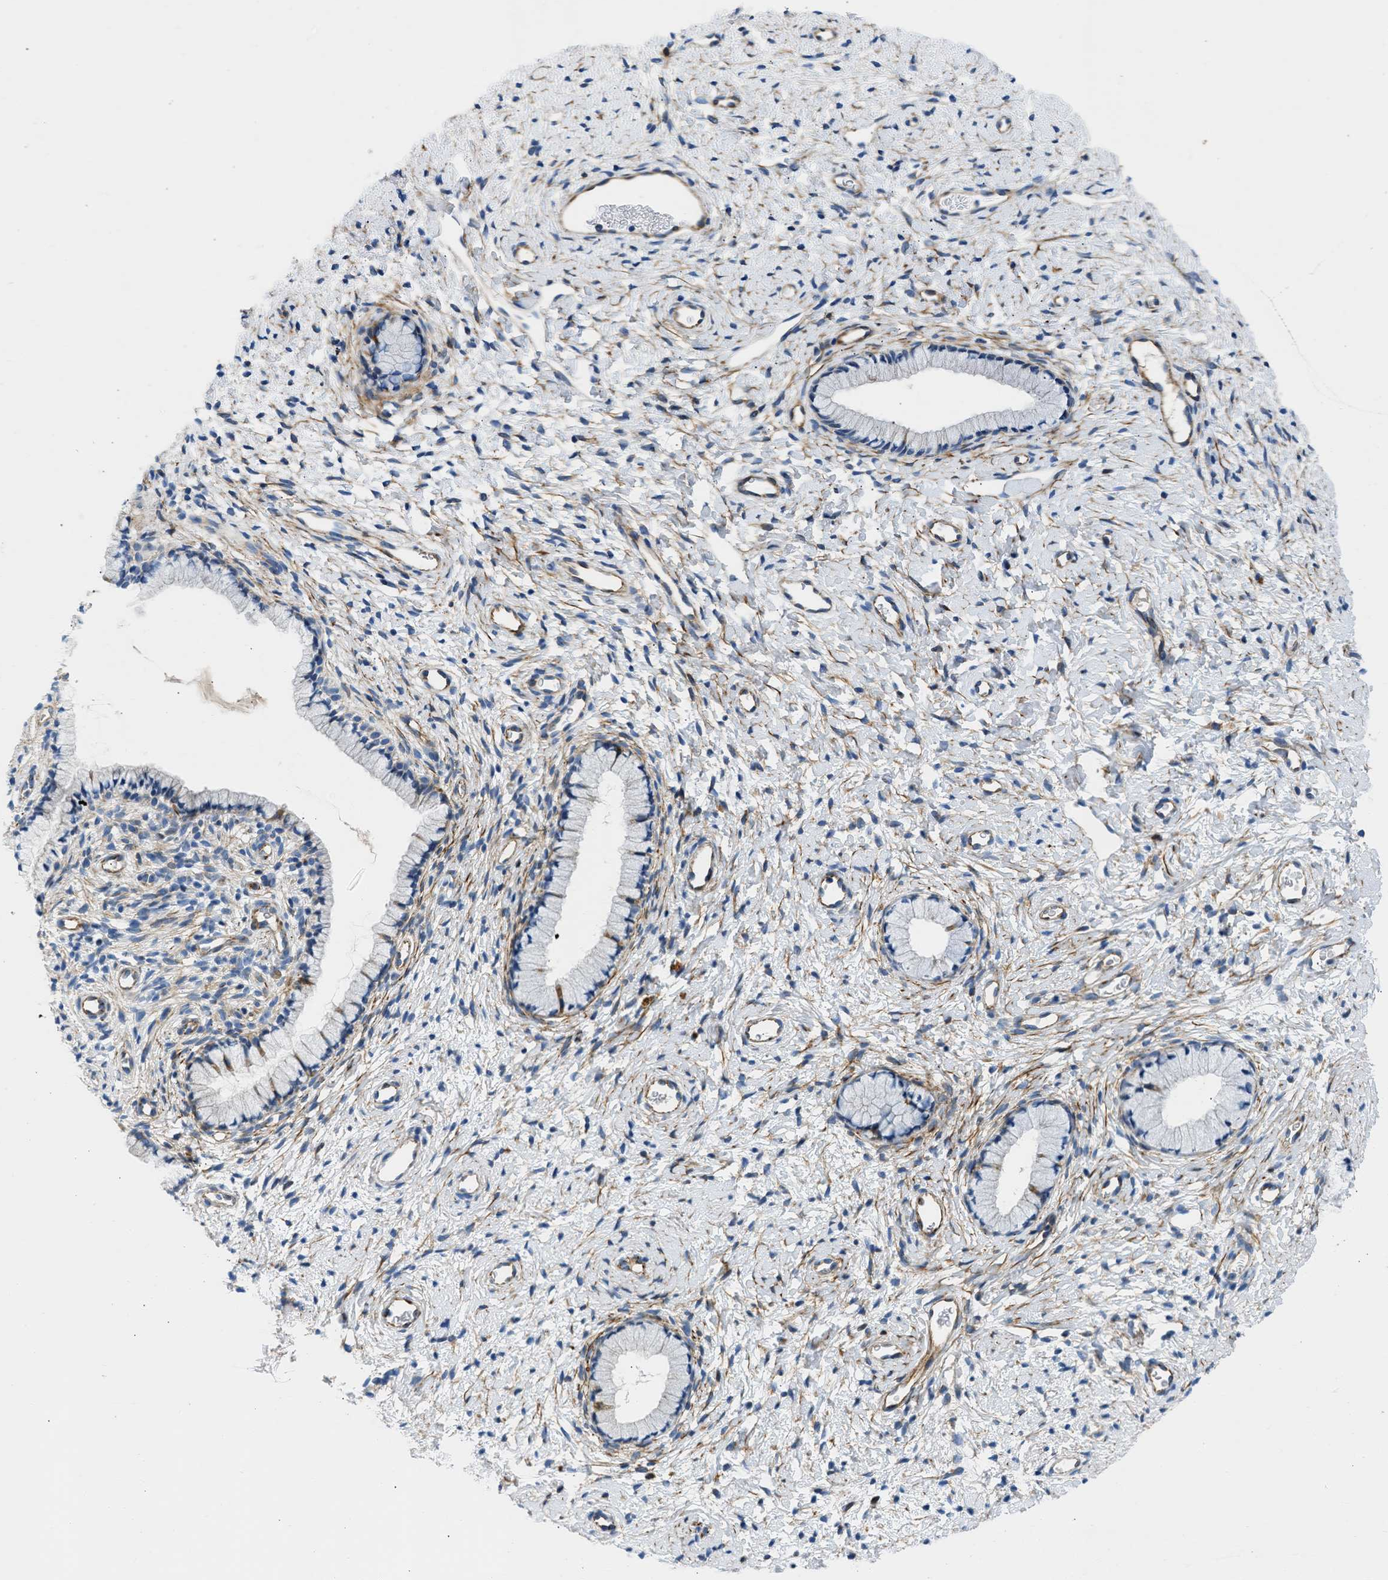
{"staining": {"intensity": "weak", "quantity": "<25%", "location": "cytoplasmic/membranous"}, "tissue": "cervix", "cell_type": "Glandular cells", "image_type": "normal", "snomed": [{"axis": "morphology", "description": "Normal tissue, NOS"}, {"axis": "topography", "description": "Cervix"}], "caption": "Cervix stained for a protein using IHC displays no staining glandular cells.", "gene": "ULK4", "patient": {"sex": "female", "age": 72}}